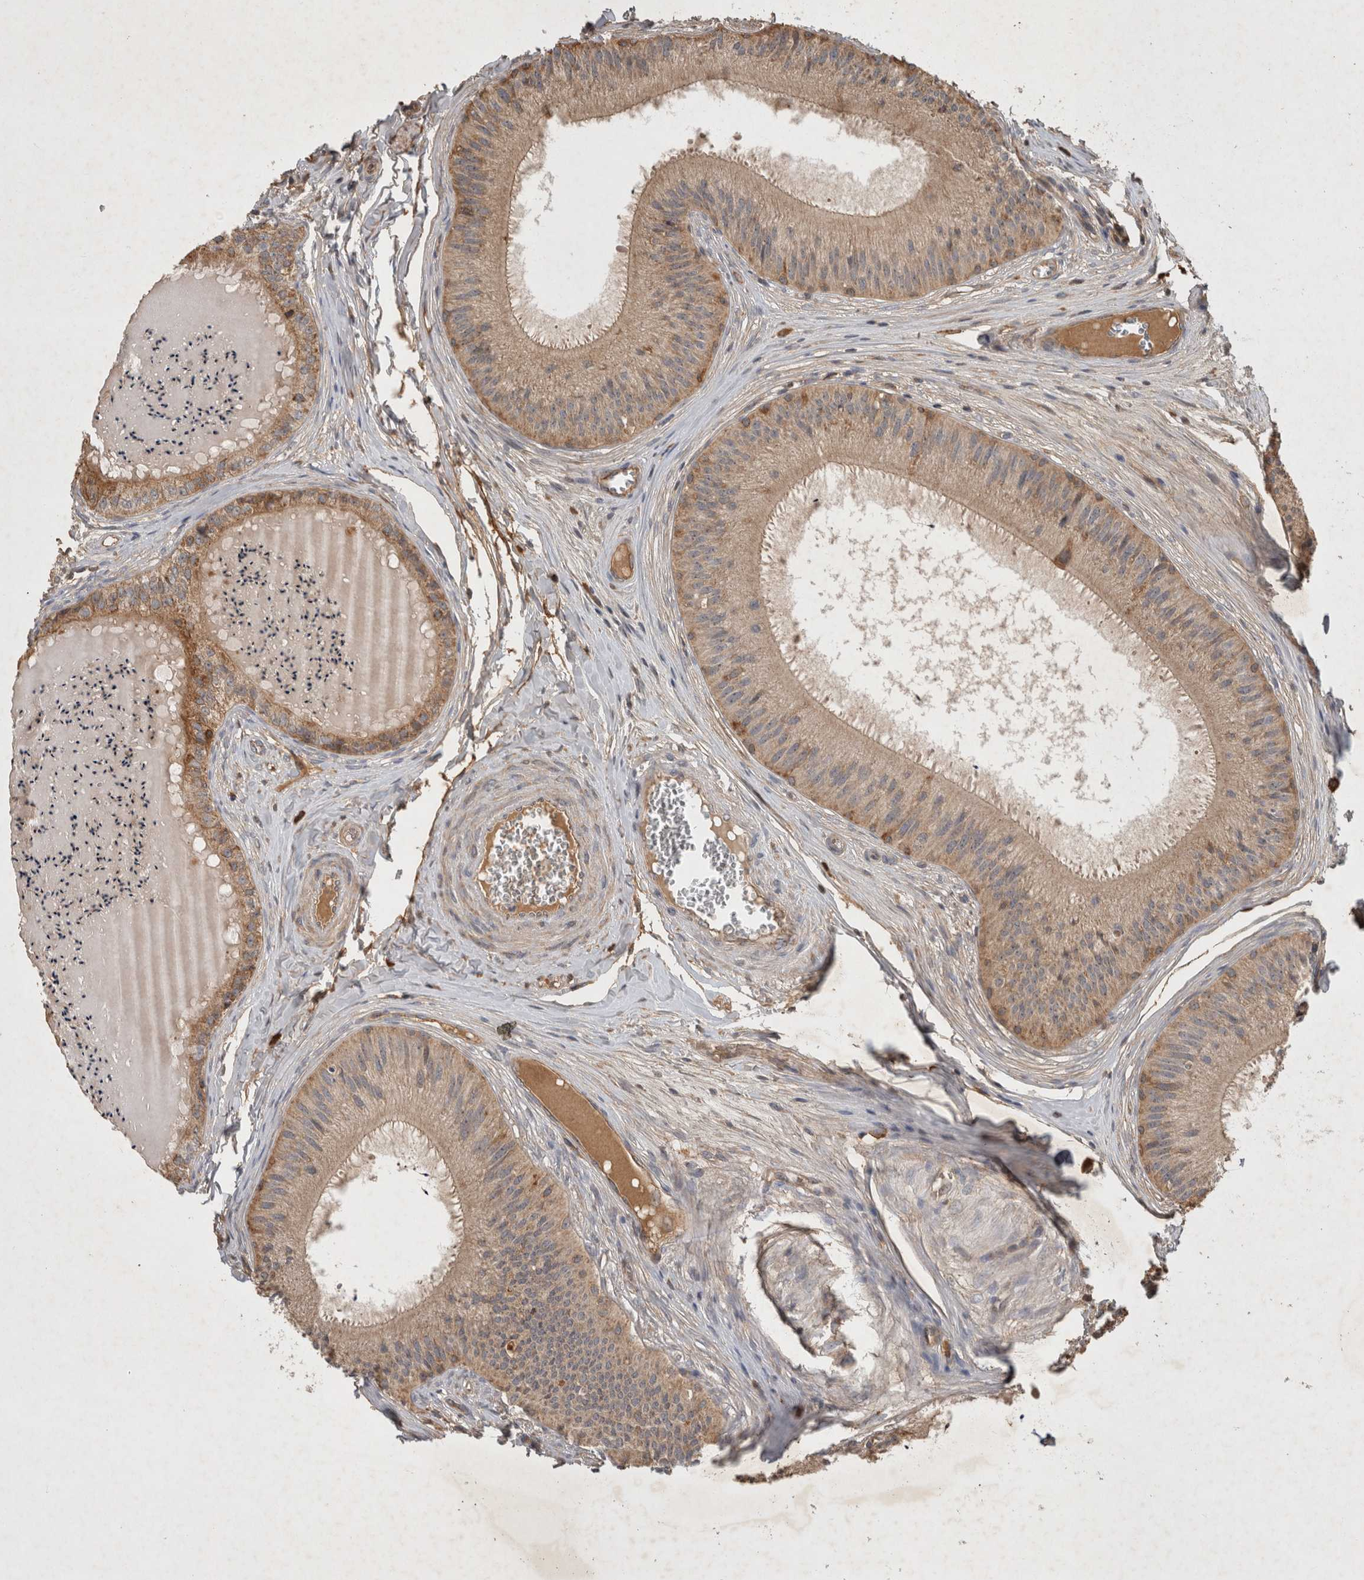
{"staining": {"intensity": "moderate", "quantity": ">75%", "location": "cytoplasmic/membranous"}, "tissue": "epididymis", "cell_type": "Glandular cells", "image_type": "normal", "snomed": [{"axis": "morphology", "description": "Normal tissue, NOS"}, {"axis": "topography", "description": "Epididymis"}], "caption": "Glandular cells show medium levels of moderate cytoplasmic/membranous positivity in approximately >75% of cells in unremarkable epididymis. (Stains: DAB (3,3'-diaminobenzidine) in brown, nuclei in blue, Microscopy: brightfield microscopy at high magnification).", "gene": "SERAC1", "patient": {"sex": "male", "age": 31}}